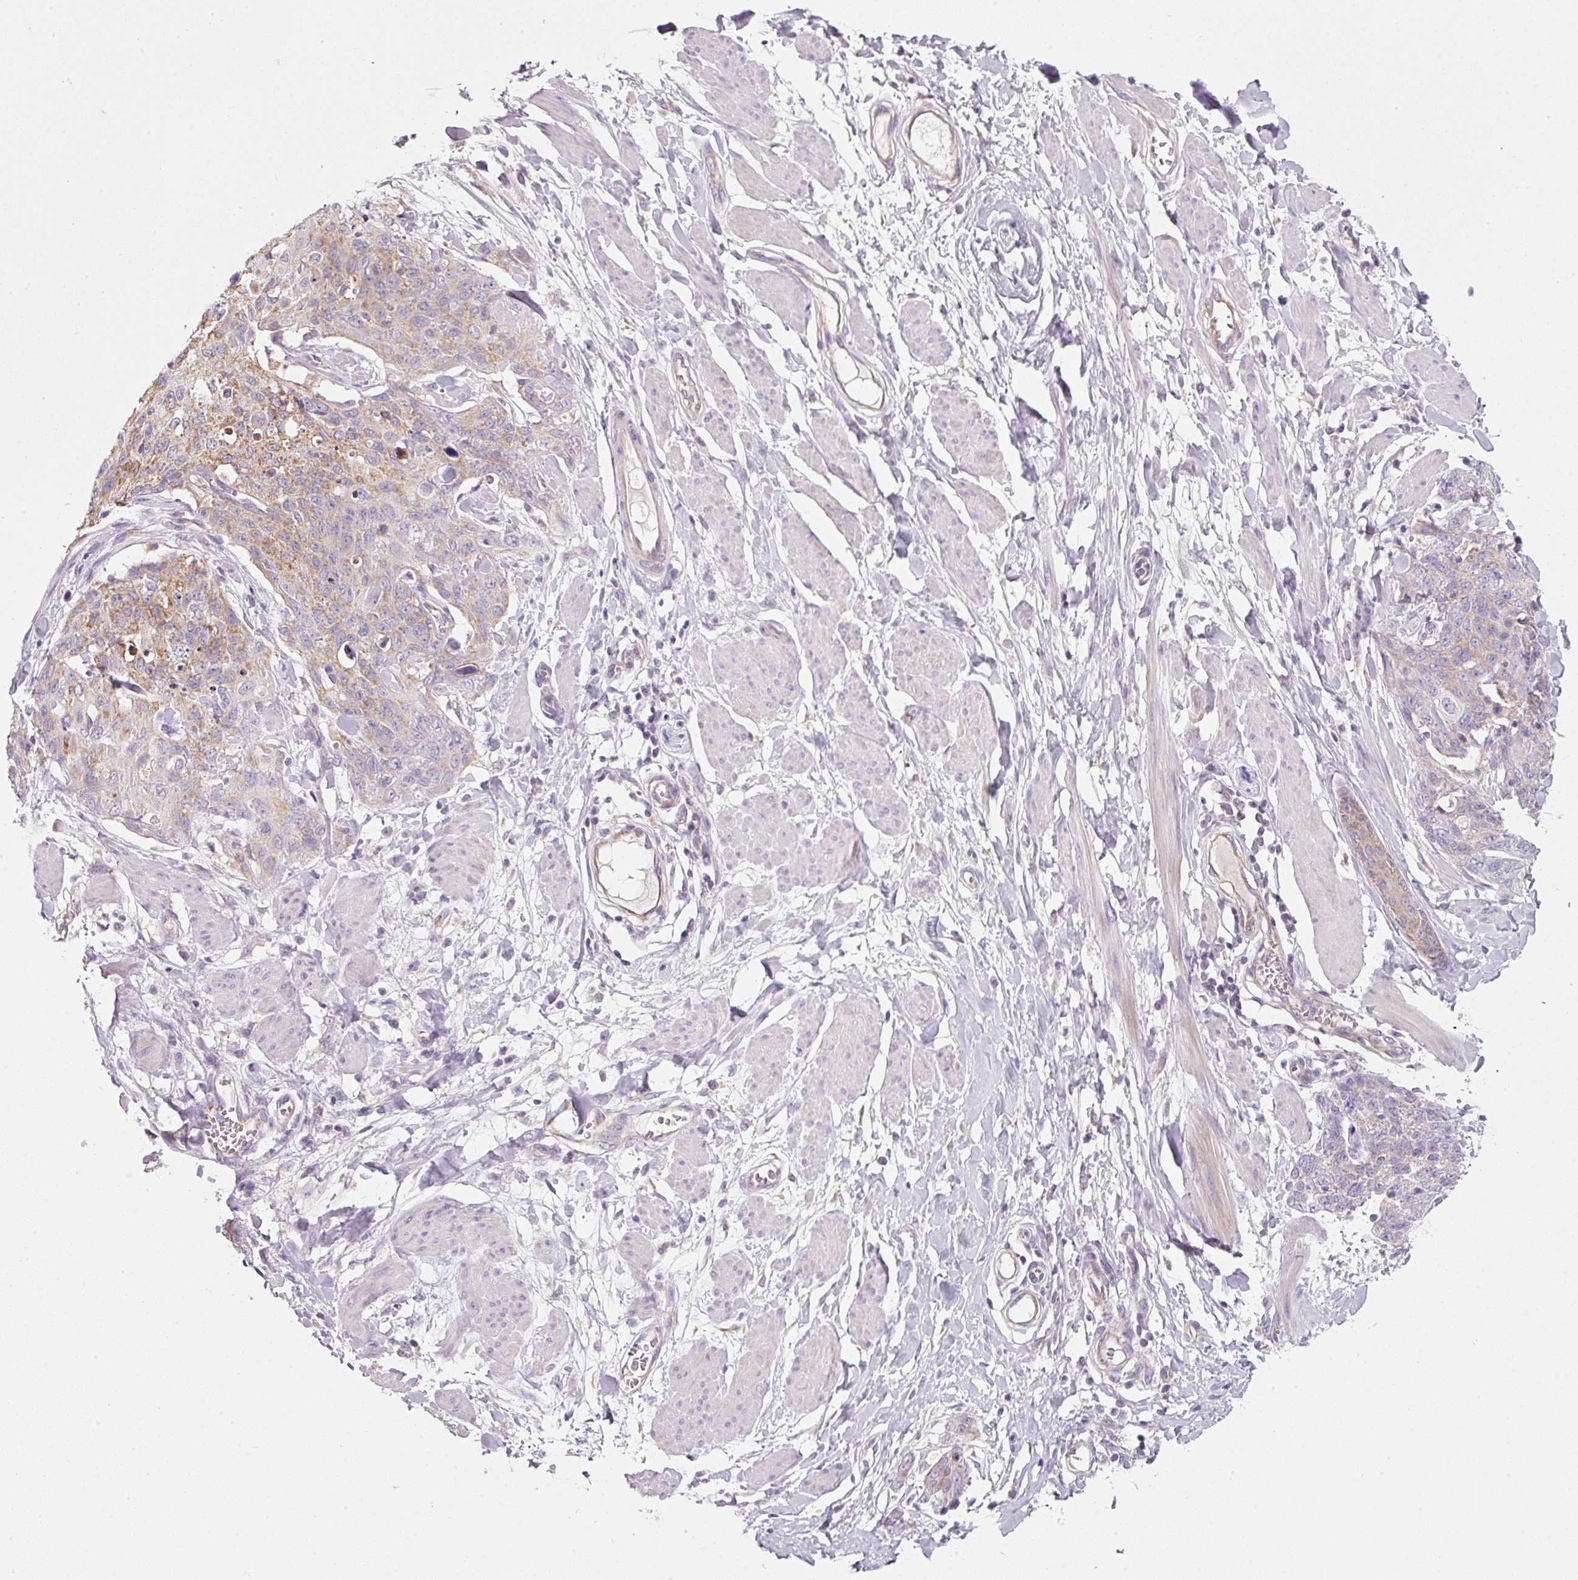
{"staining": {"intensity": "moderate", "quantity": "25%-75%", "location": "cytoplasmic/membranous"}, "tissue": "skin cancer", "cell_type": "Tumor cells", "image_type": "cancer", "snomed": [{"axis": "morphology", "description": "Squamous cell carcinoma, NOS"}, {"axis": "topography", "description": "Skin"}, {"axis": "topography", "description": "Vulva"}], "caption": "Human skin cancer stained for a protein (brown) reveals moderate cytoplasmic/membranous positive staining in approximately 25%-75% of tumor cells.", "gene": "NDUFA1", "patient": {"sex": "female", "age": 85}}